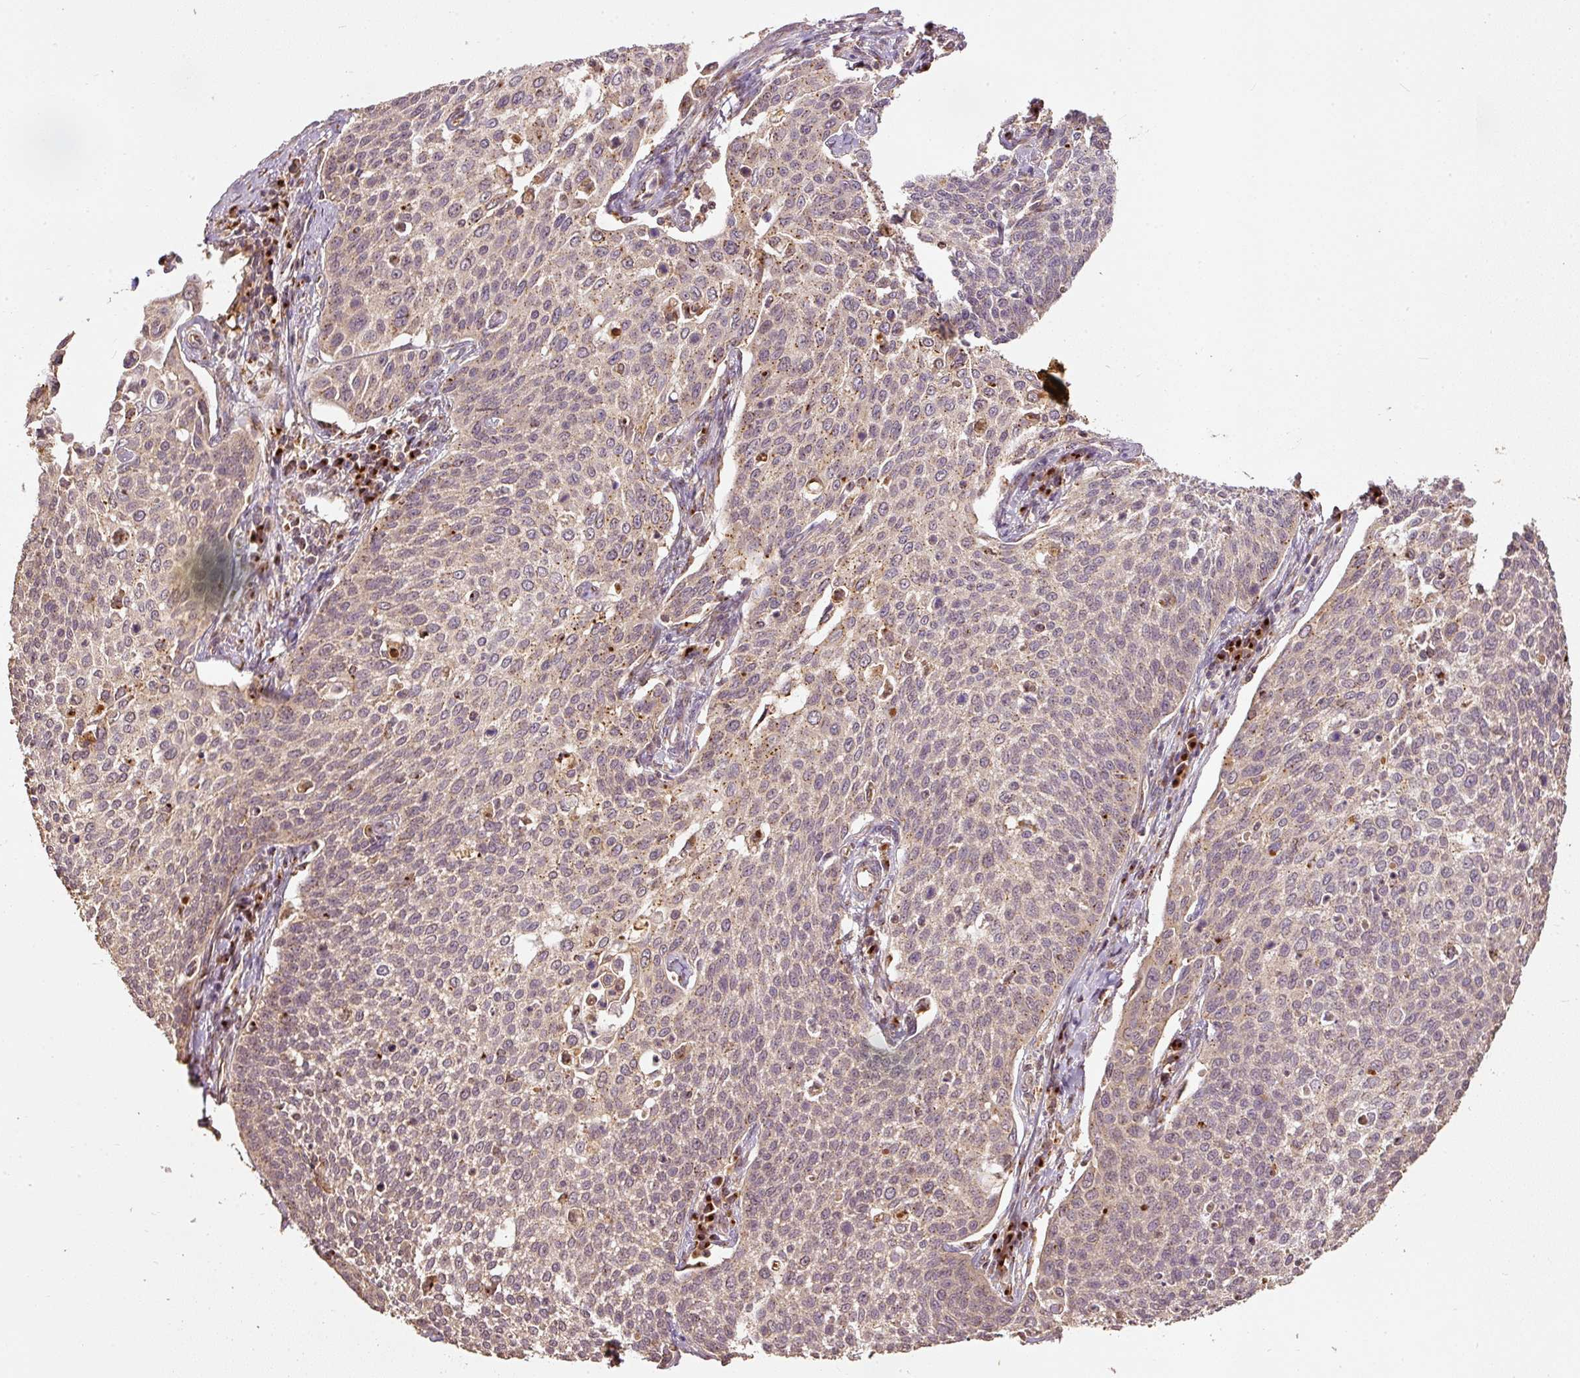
{"staining": {"intensity": "weak", "quantity": "<25%", "location": "cytoplasmic/membranous"}, "tissue": "cervical cancer", "cell_type": "Tumor cells", "image_type": "cancer", "snomed": [{"axis": "morphology", "description": "Squamous cell carcinoma, NOS"}, {"axis": "topography", "description": "Cervix"}], "caption": "There is no significant expression in tumor cells of cervical cancer (squamous cell carcinoma).", "gene": "FUT8", "patient": {"sex": "female", "age": 34}}